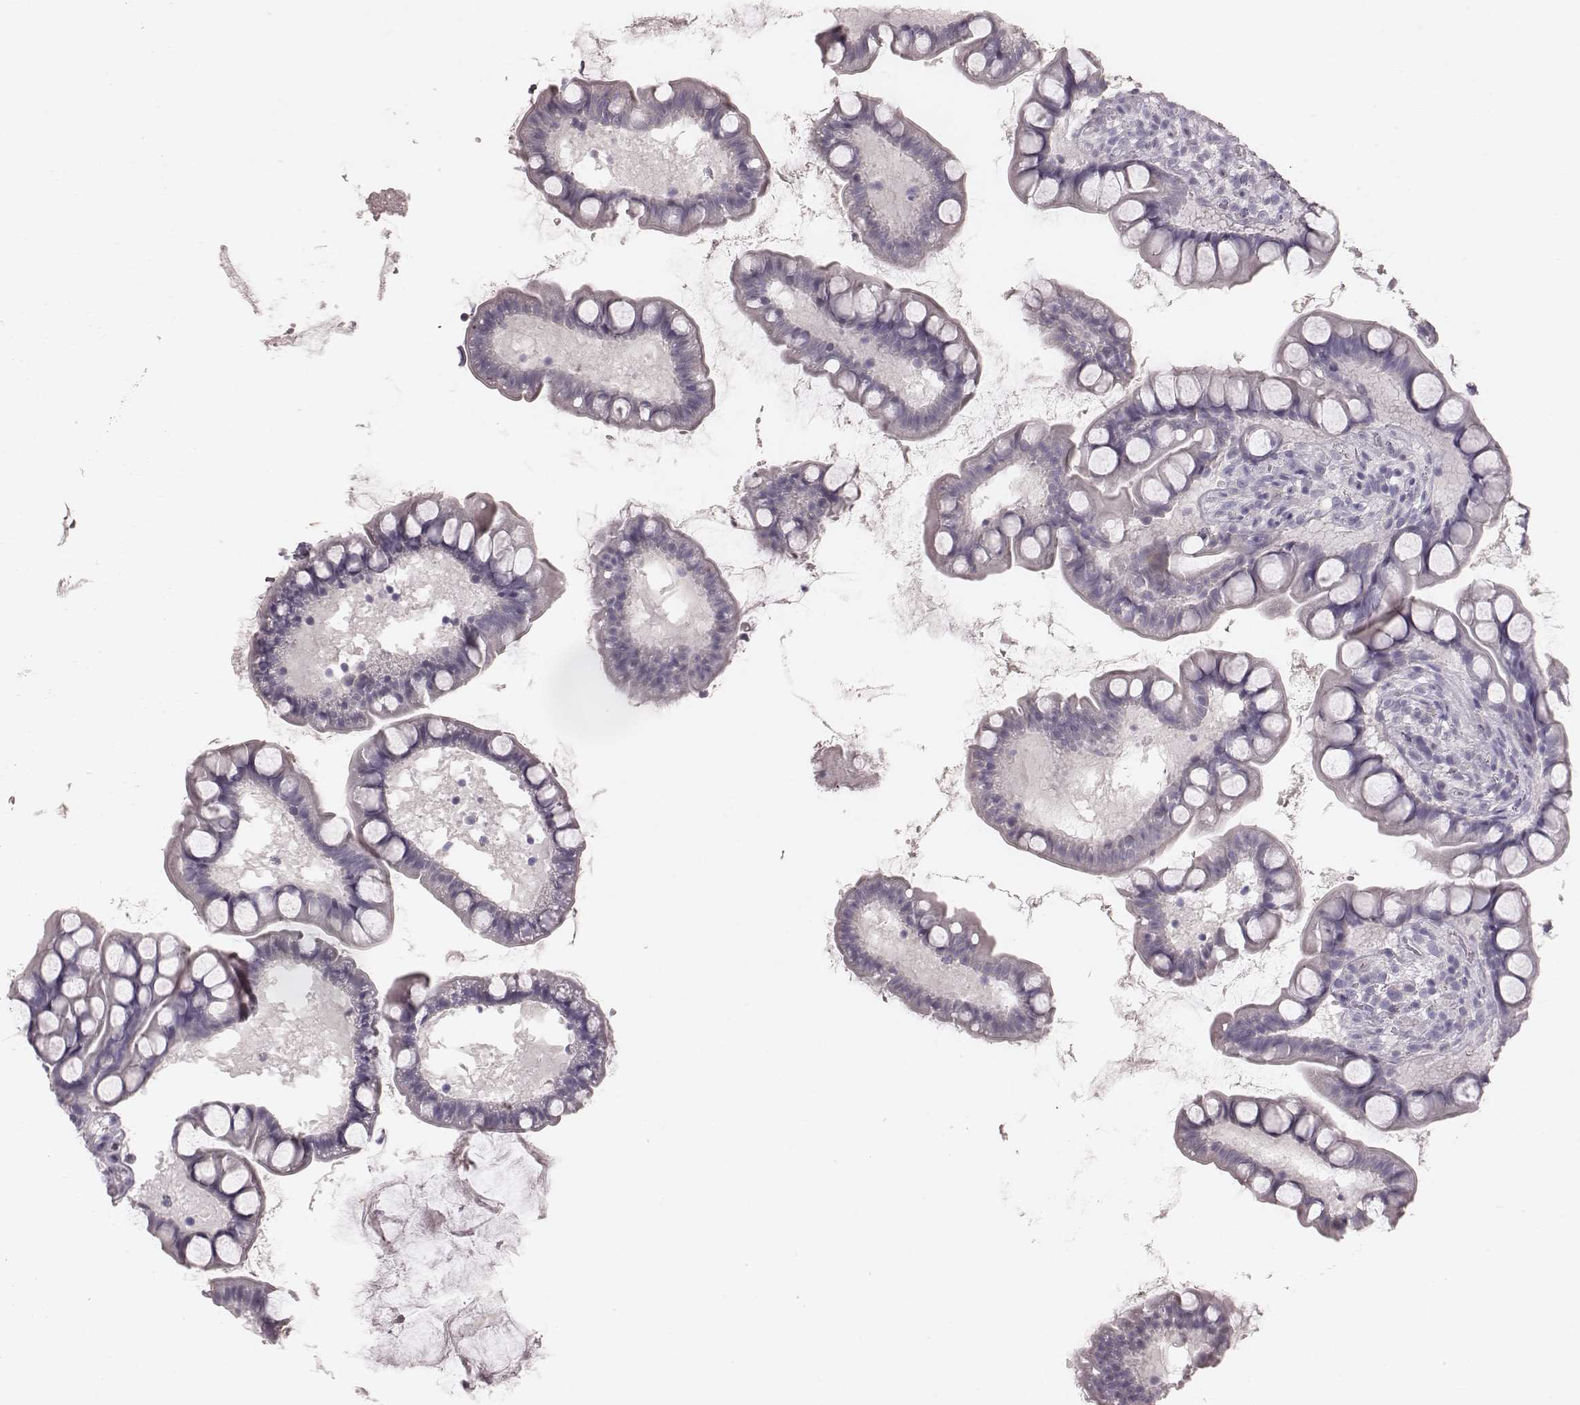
{"staining": {"intensity": "negative", "quantity": "none", "location": "none"}, "tissue": "small intestine", "cell_type": "Glandular cells", "image_type": "normal", "snomed": [{"axis": "morphology", "description": "Normal tissue, NOS"}, {"axis": "topography", "description": "Small intestine"}], "caption": "A high-resolution histopathology image shows immunohistochemistry (IHC) staining of unremarkable small intestine, which shows no significant staining in glandular cells.", "gene": "CFTR", "patient": {"sex": "male", "age": 70}}